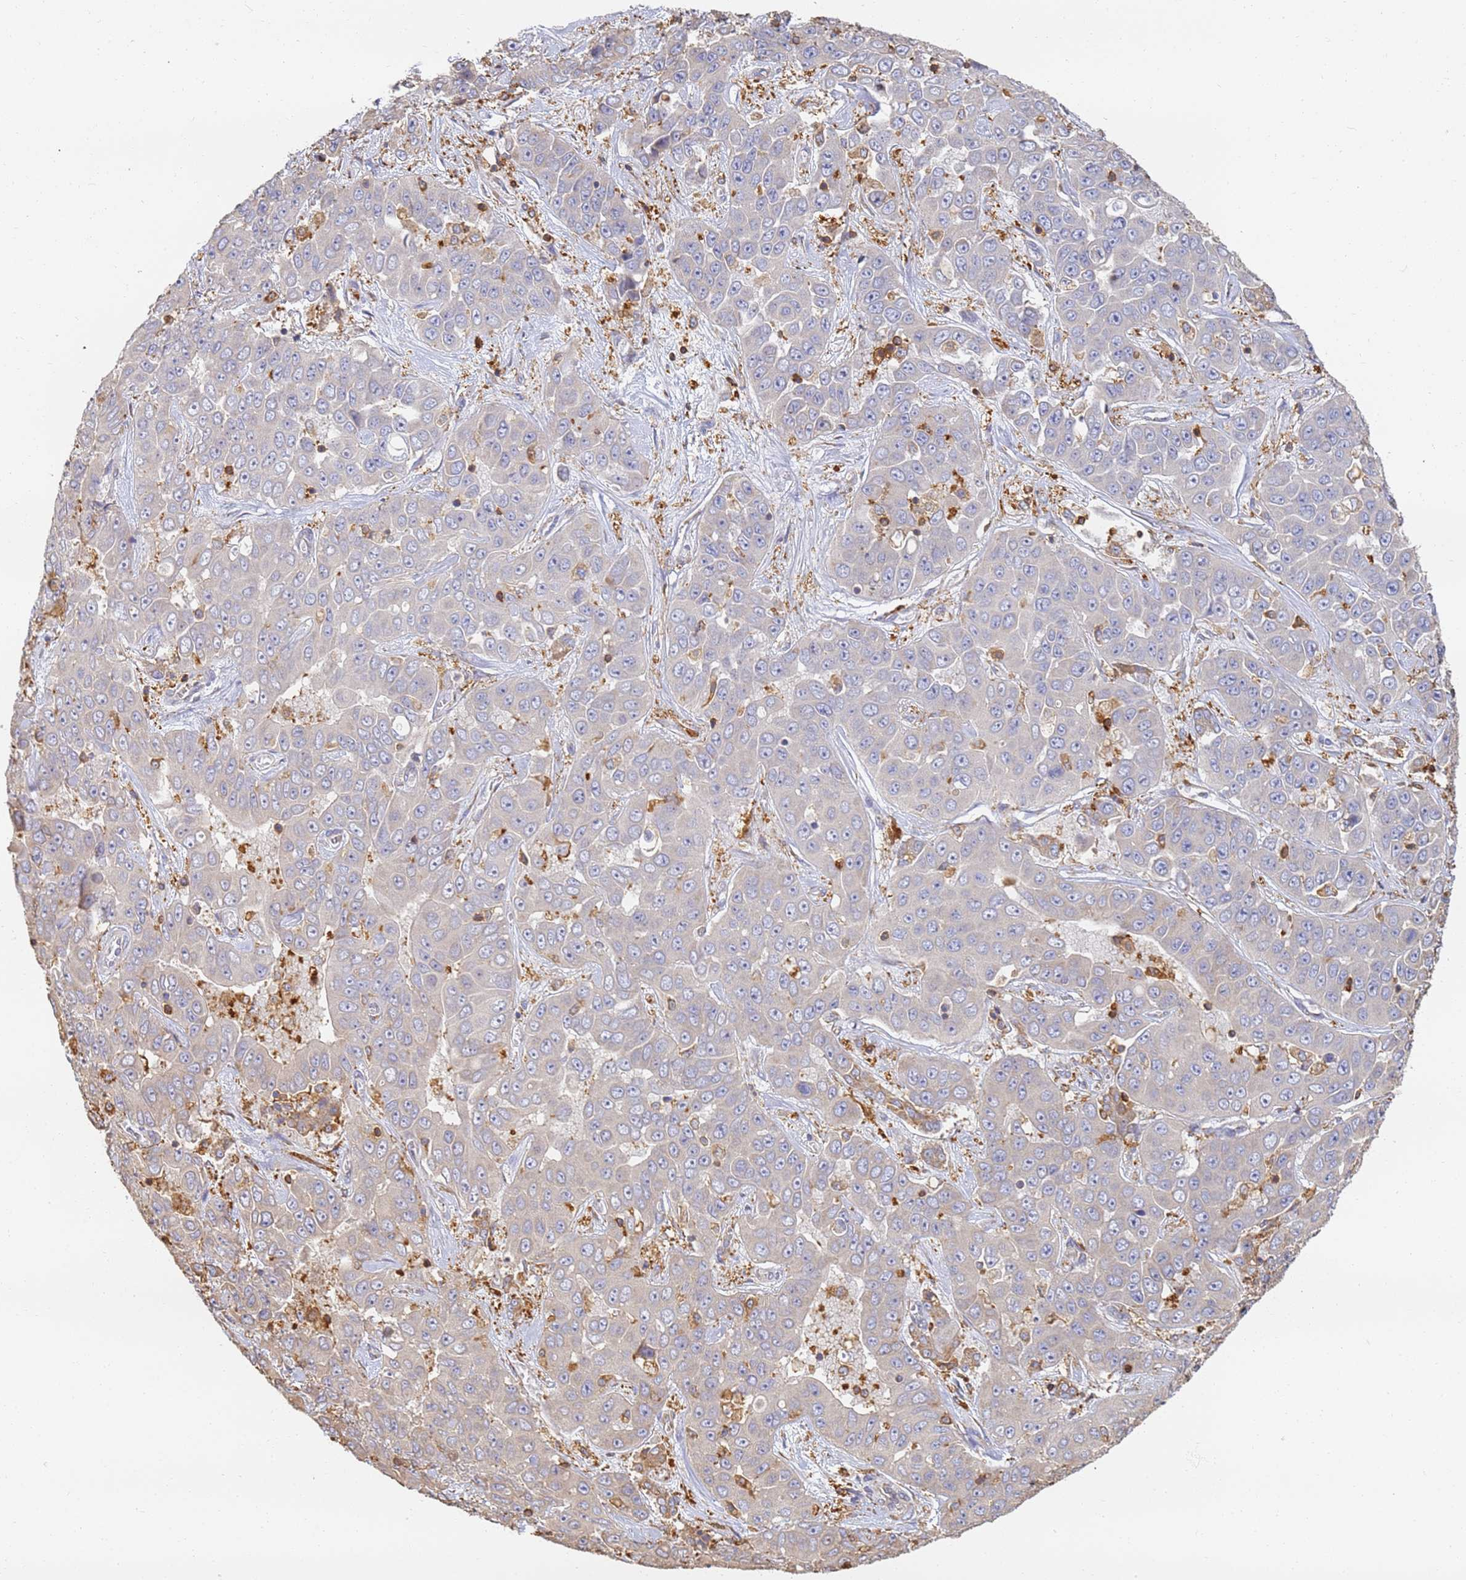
{"staining": {"intensity": "negative", "quantity": "none", "location": "none"}, "tissue": "liver cancer", "cell_type": "Tumor cells", "image_type": "cancer", "snomed": [{"axis": "morphology", "description": "Cholangiocarcinoma"}, {"axis": "topography", "description": "Liver"}], "caption": "The micrograph shows no significant positivity in tumor cells of cholangiocarcinoma (liver).", "gene": "BIN2", "patient": {"sex": "female", "age": 52}}